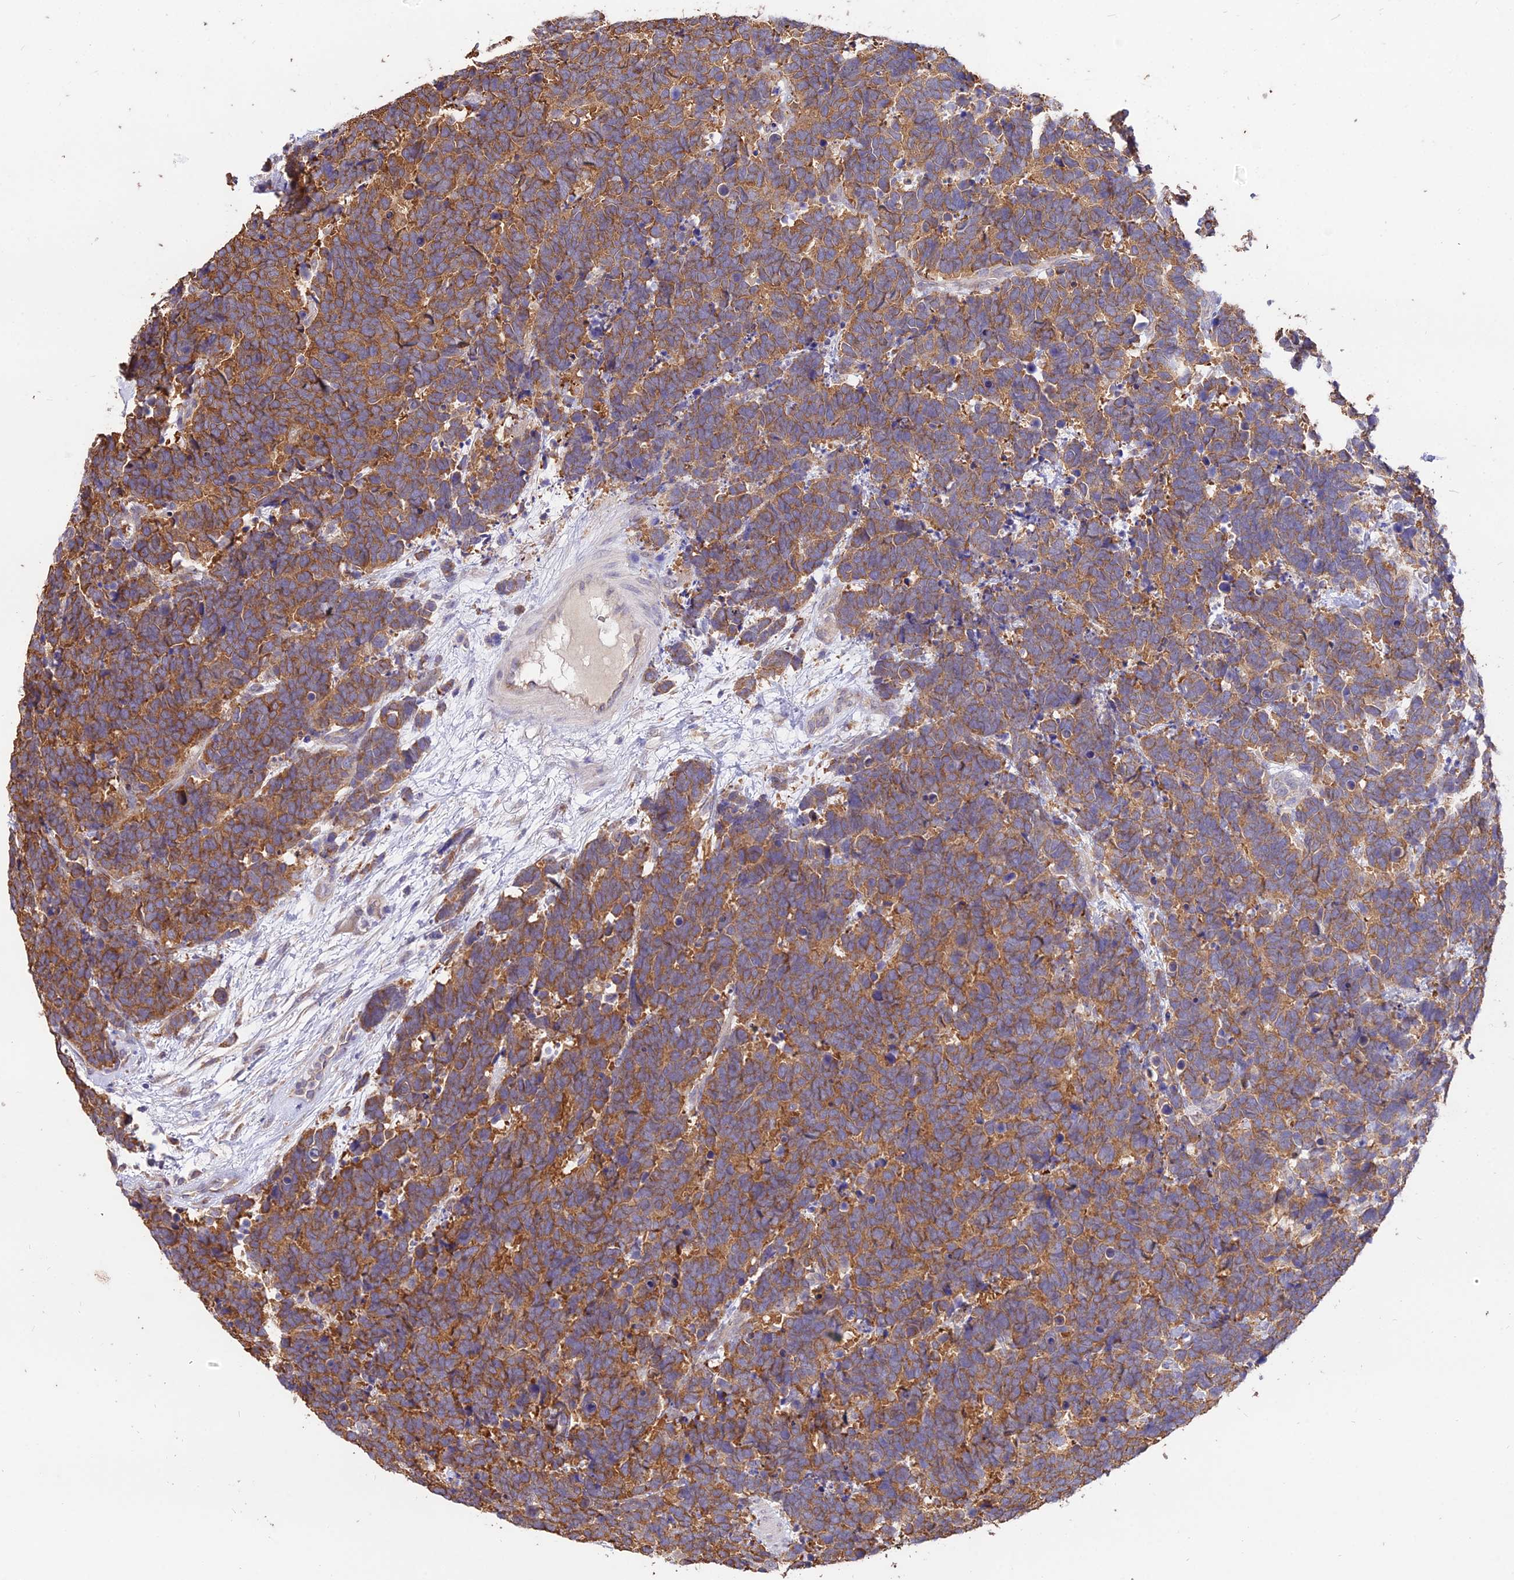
{"staining": {"intensity": "moderate", "quantity": ">75%", "location": "cytoplasmic/membranous"}, "tissue": "carcinoid", "cell_type": "Tumor cells", "image_type": "cancer", "snomed": [{"axis": "morphology", "description": "Carcinoma, NOS"}, {"axis": "morphology", "description": "Carcinoid, malignant, NOS"}, {"axis": "topography", "description": "Urinary bladder"}], "caption": "Malignant carcinoid stained for a protein (brown) exhibits moderate cytoplasmic/membranous positive staining in about >75% of tumor cells.", "gene": "SDHD", "patient": {"sex": "male", "age": 57}}